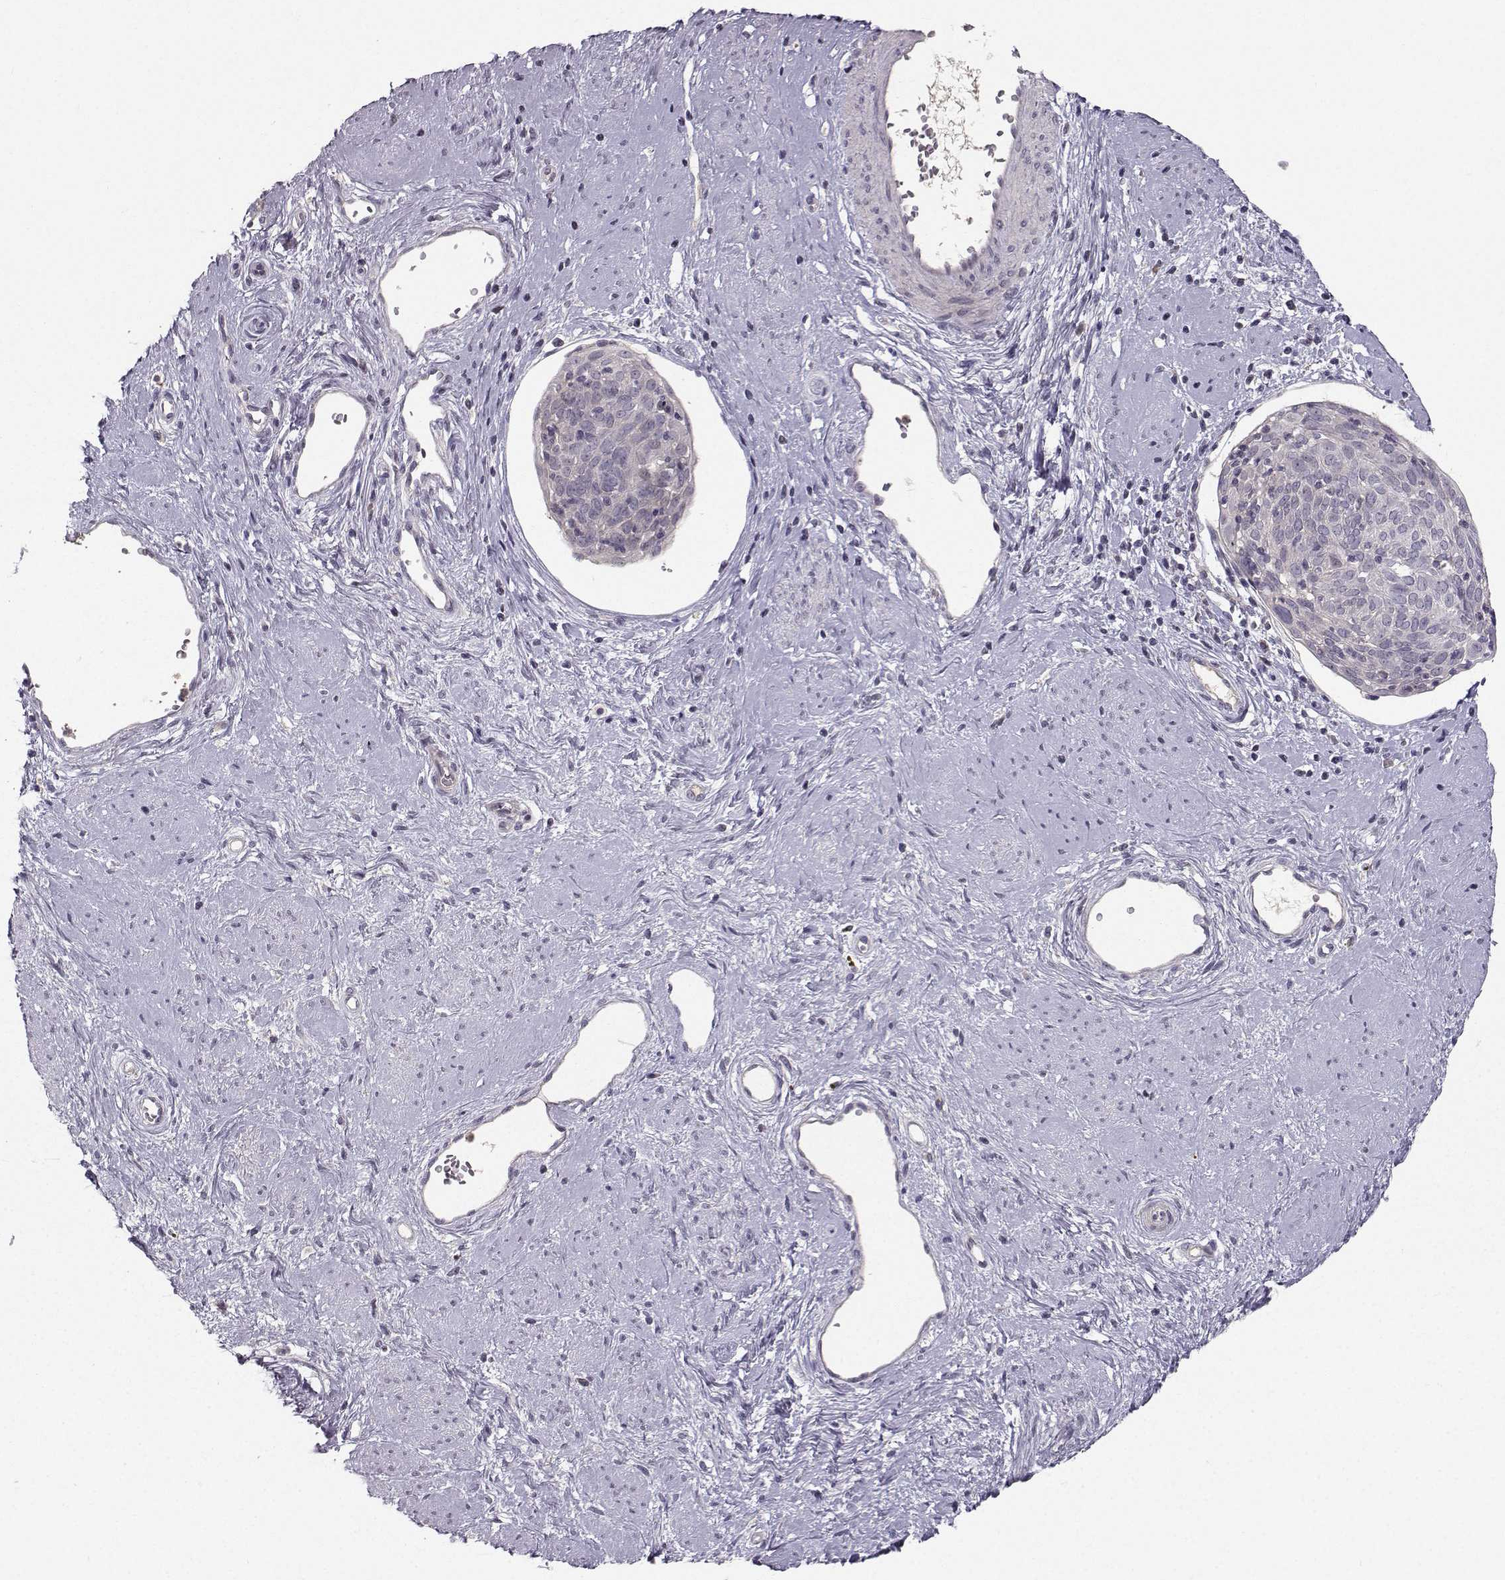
{"staining": {"intensity": "negative", "quantity": "none", "location": "none"}, "tissue": "cervical cancer", "cell_type": "Tumor cells", "image_type": "cancer", "snomed": [{"axis": "morphology", "description": "Squamous cell carcinoma, NOS"}, {"axis": "topography", "description": "Cervix"}], "caption": "There is no significant positivity in tumor cells of cervical cancer (squamous cell carcinoma).", "gene": "OPRD1", "patient": {"sex": "female", "age": 39}}